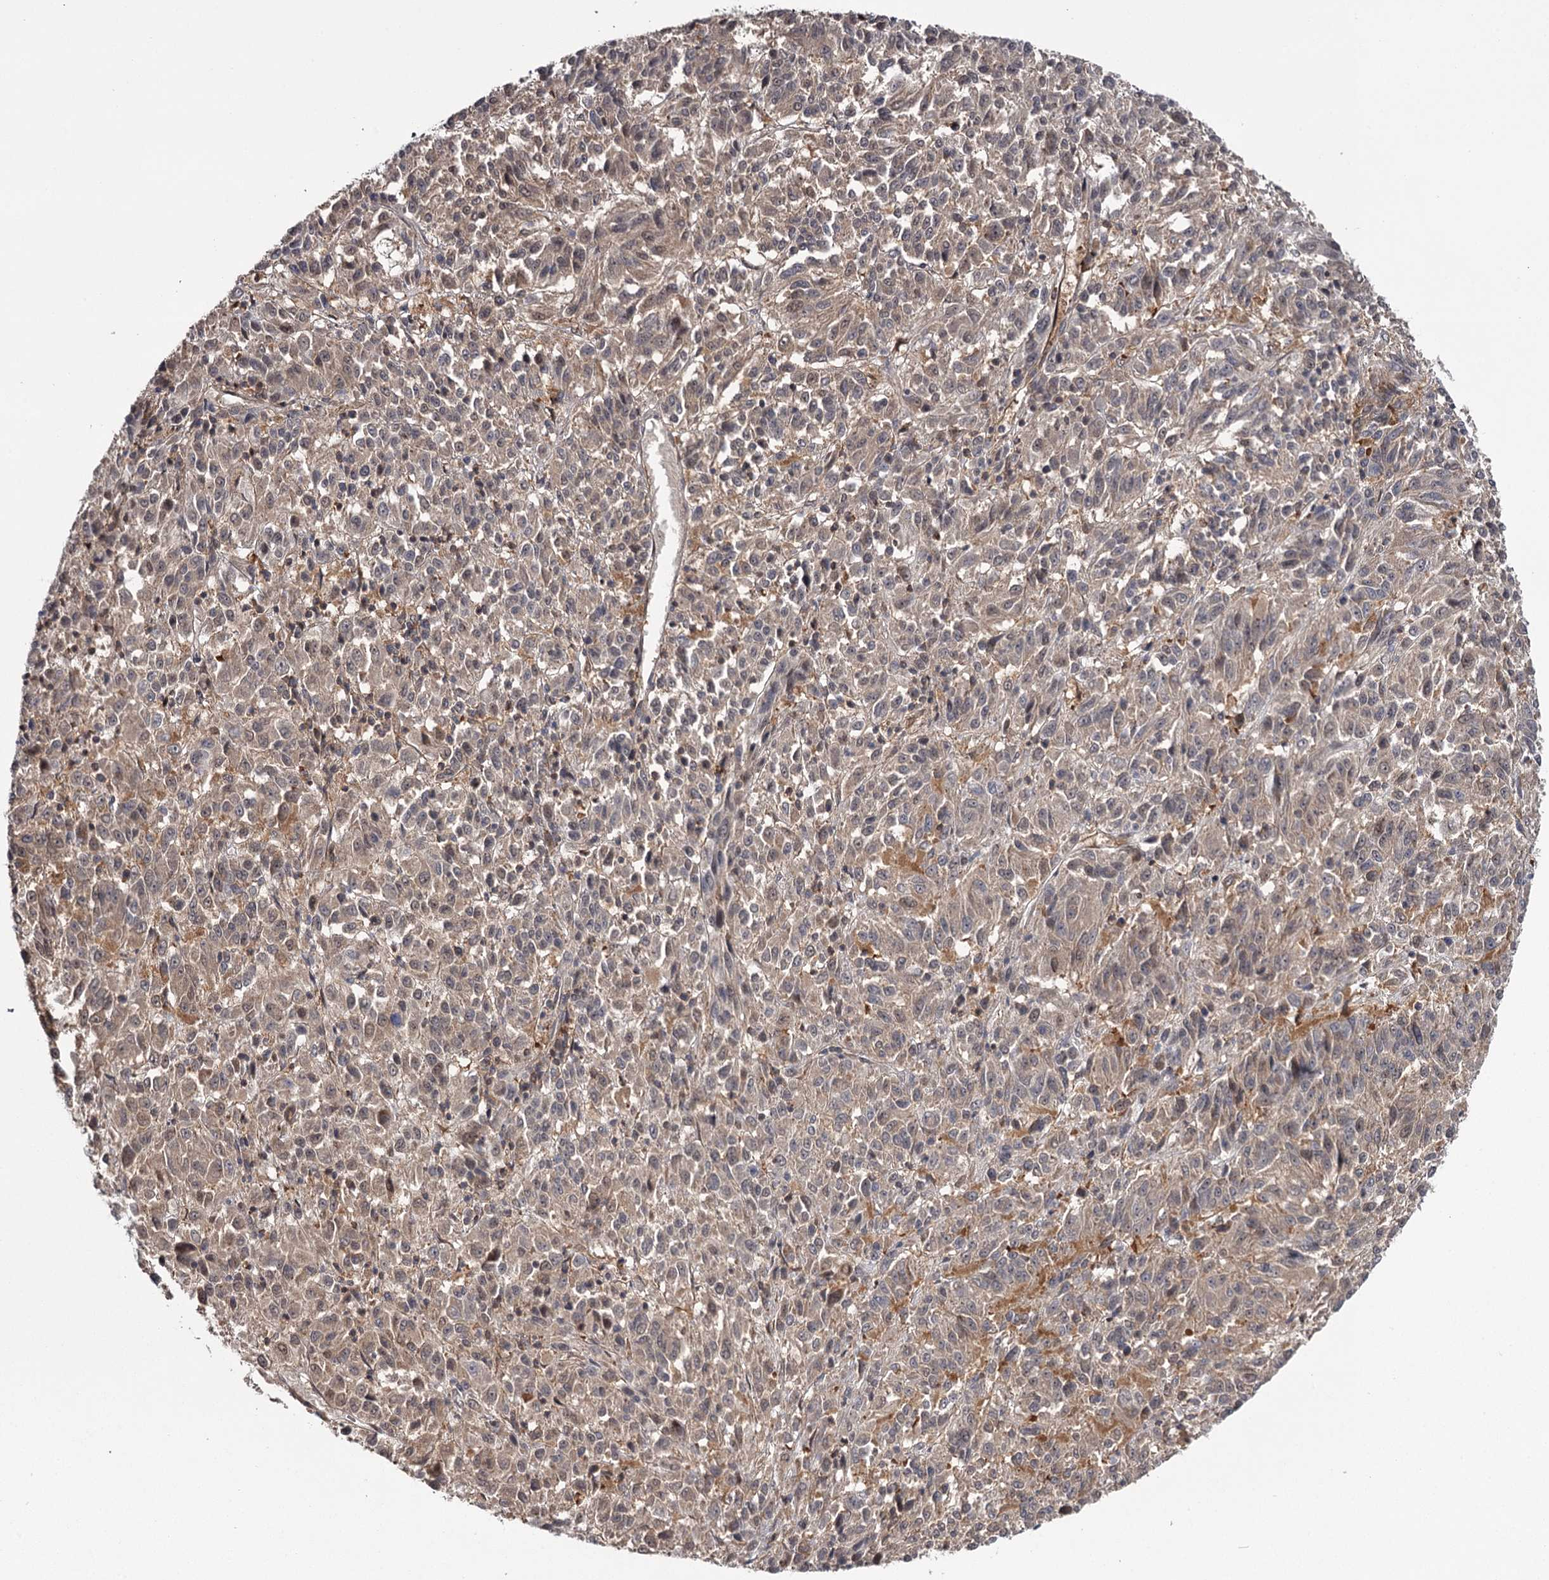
{"staining": {"intensity": "weak", "quantity": "<25%", "location": "nuclear"}, "tissue": "melanoma", "cell_type": "Tumor cells", "image_type": "cancer", "snomed": [{"axis": "morphology", "description": "Malignant melanoma, Metastatic site"}, {"axis": "topography", "description": "Lung"}], "caption": "Tumor cells are negative for brown protein staining in malignant melanoma (metastatic site).", "gene": "GTSF1", "patient": {"sex": "male", "age": 64}}